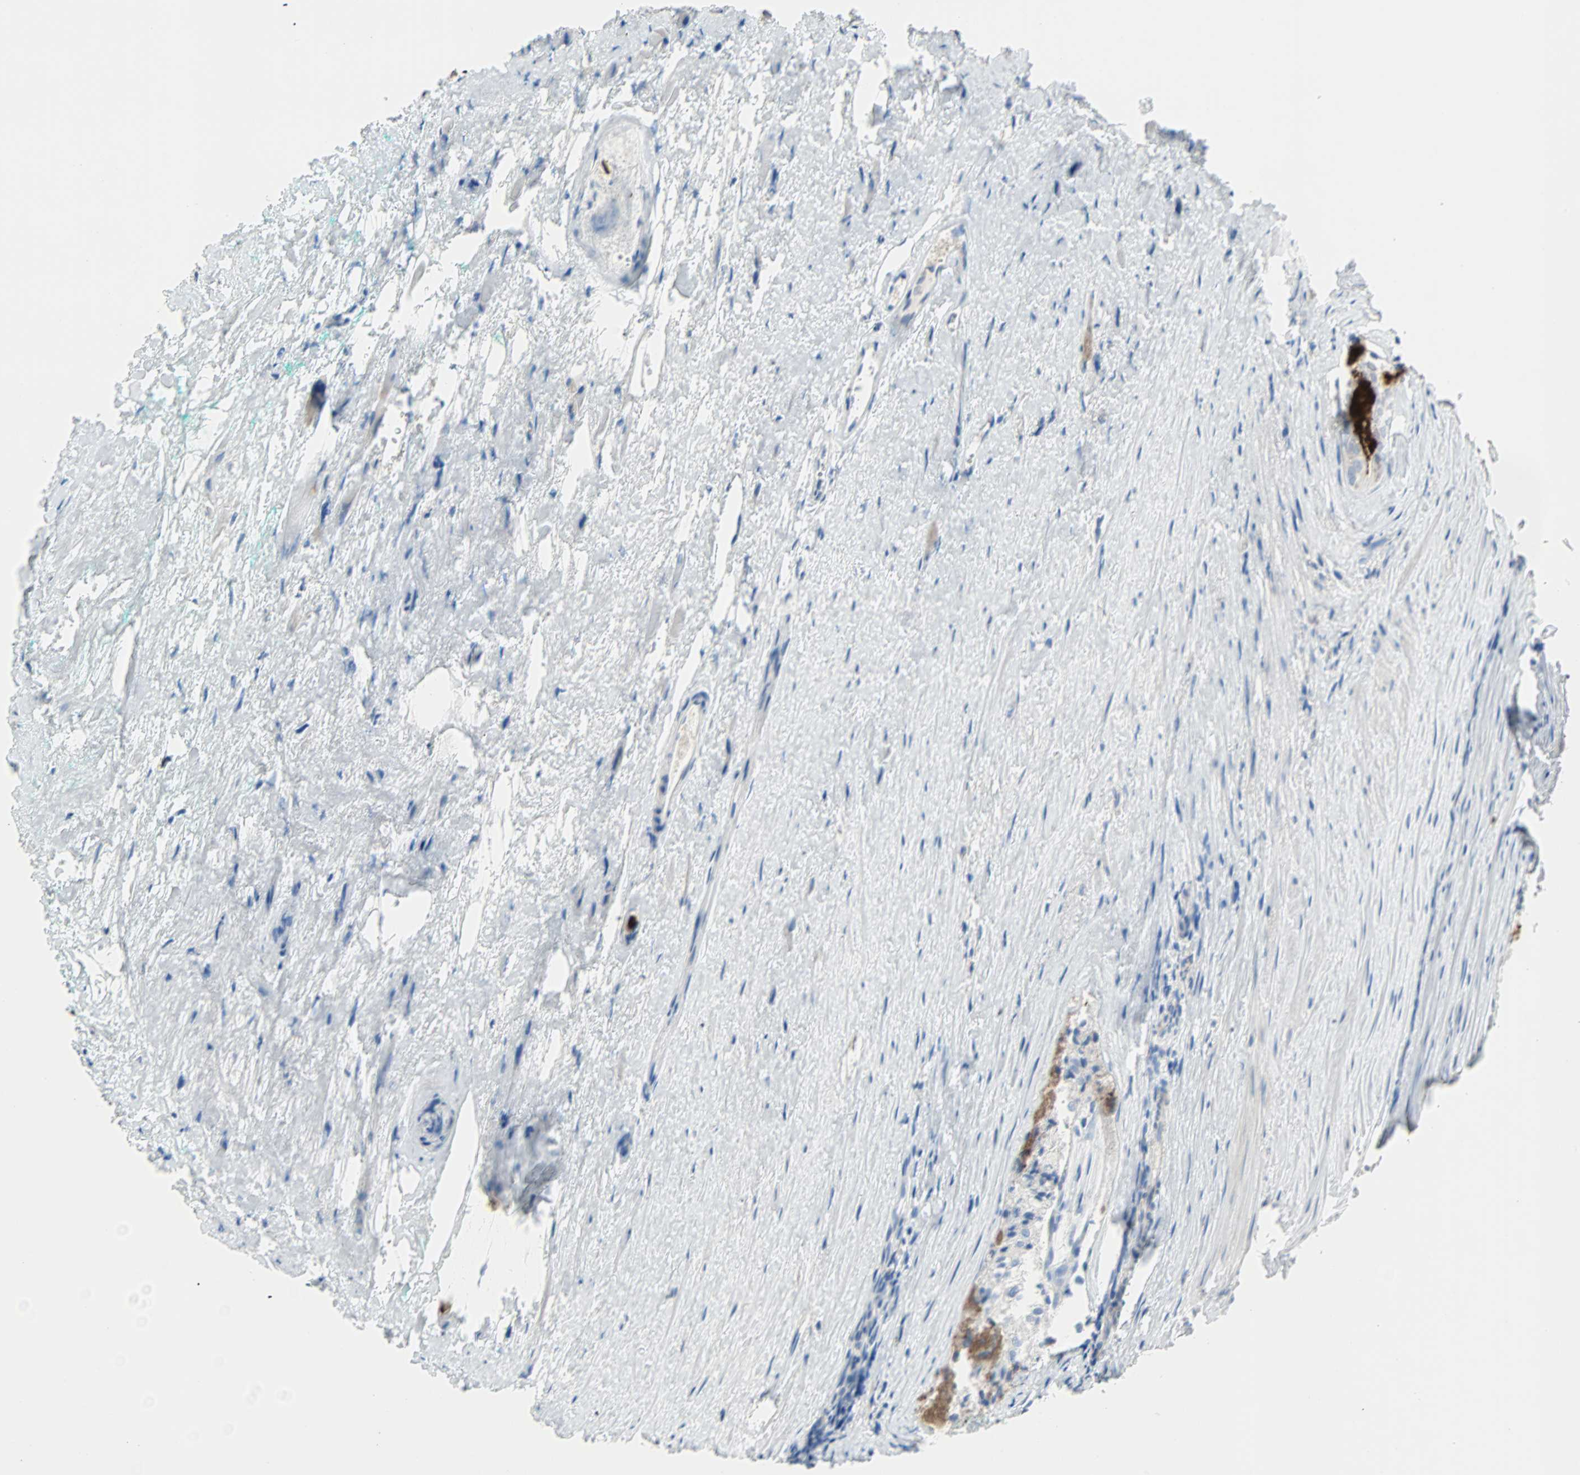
{"staining": {"intensity": "strong", "quantity": "<25%", "location": "cytoplasmic/membranous"}, "tissue": "prostate cancer", "cell_type": "Tumor cells", "image_type": "cancer", "snomed": [{"axis": "morphology", "description": "Adenocarcinoma, High grade"}, {"axis": "topography", "description": "Prostate"}], "caption": "Protein expression analysis of prostate high-grade adenocarcinoma demonstrates strong cytoplasmic/membranous positivity in about <25% of tumor cells. The staining is performed using DAB (3,3'-diaminobenzidine) brown chromogen to label protein expression. The nuclei are counter-stained blue using hematoxylin.", "gene": "CLEC4A", "patient": {"sex": "male", "age": 66}}